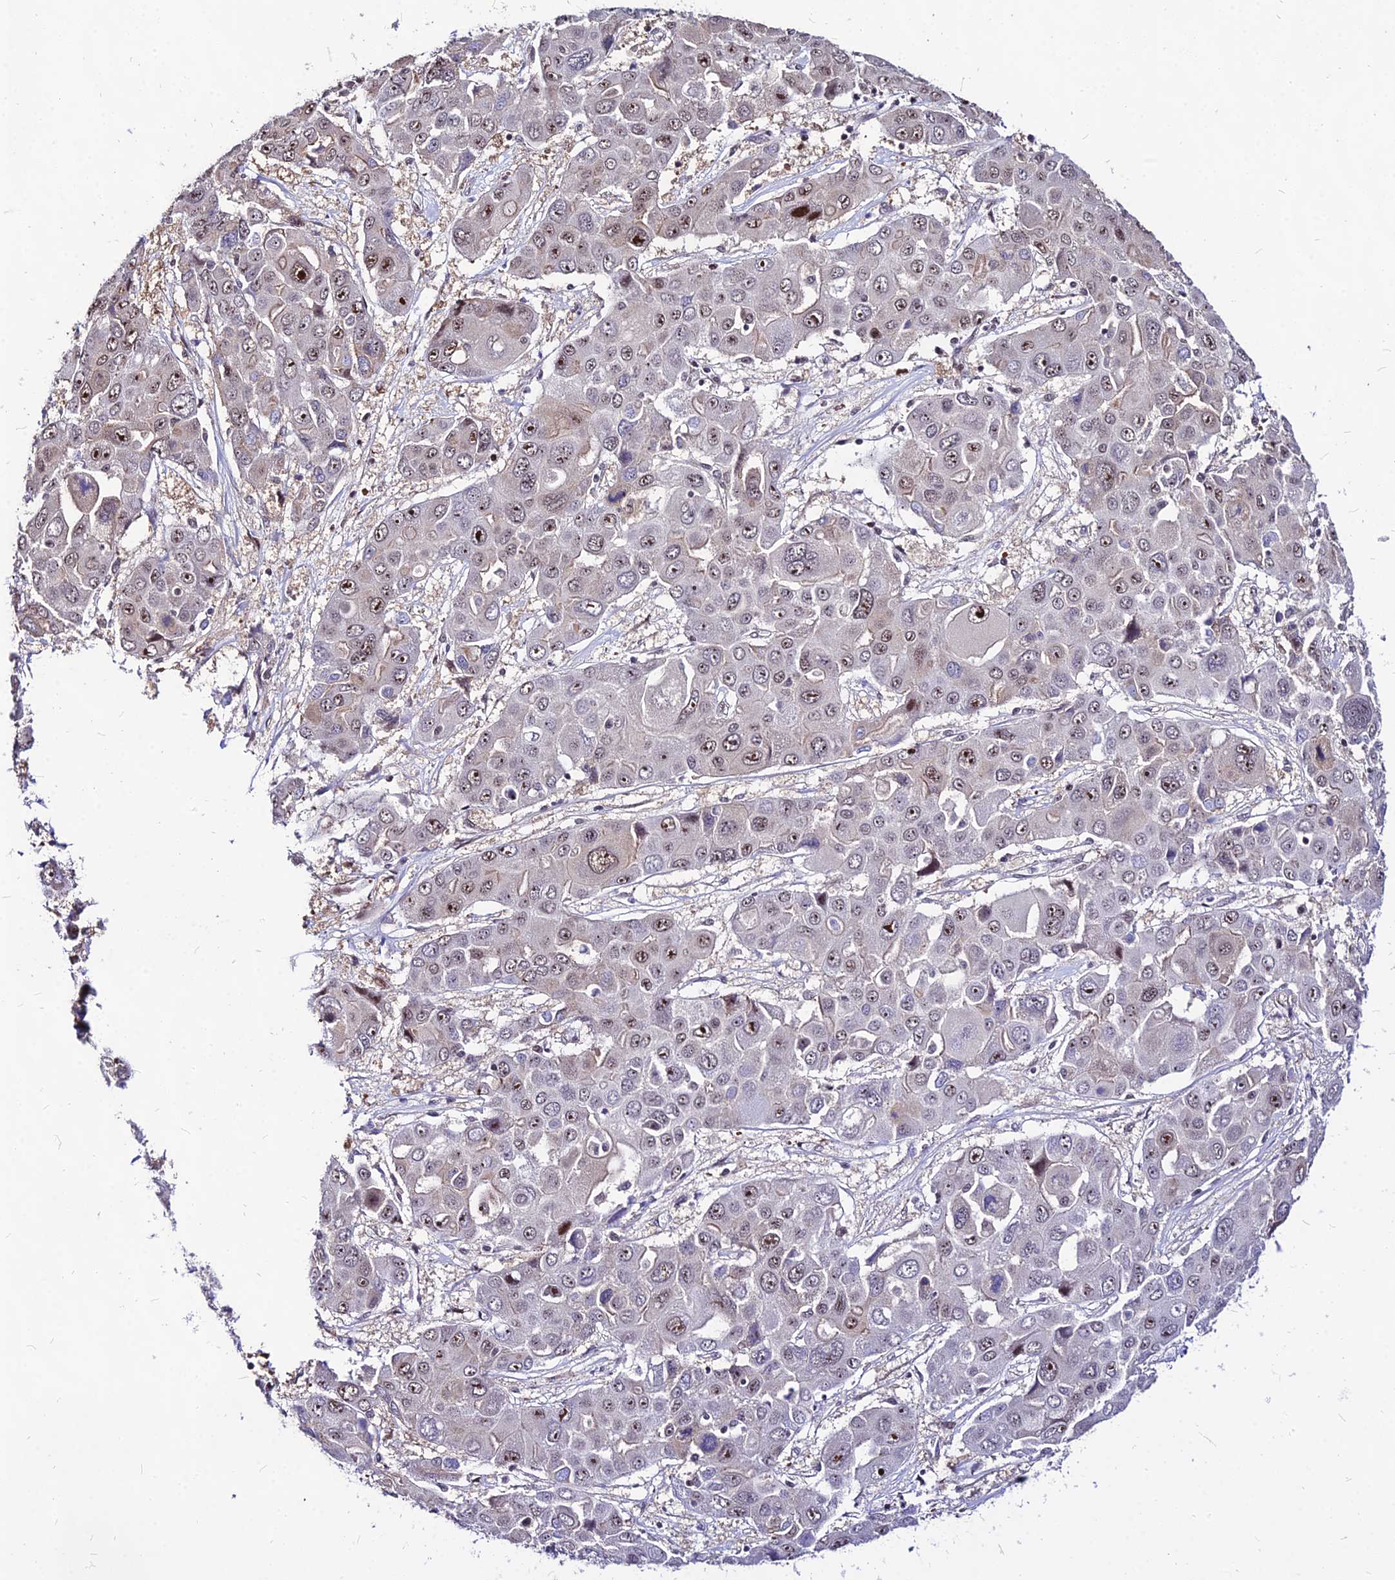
{"staining": {"intensity": "moderate", "quantity": "25%-75%", "location": "nuclear"}, "tissue": "liver cancer", "cell_type": "Tumor cells", "image_type": "cancer", "snomed": [{"axis": "morphology", "description": "Cholangiocarcinoma"}, {"axis": "topography", "description": "Liver"}], "caption": "Tumor cells demonstrate medium levels of moderate nuclear positivity in approximately 25%-75% of cells in liver cancer (cholangiocarcinoma).", "gene": "DDX55", "patient": {"sex": "male", "age": 67}}